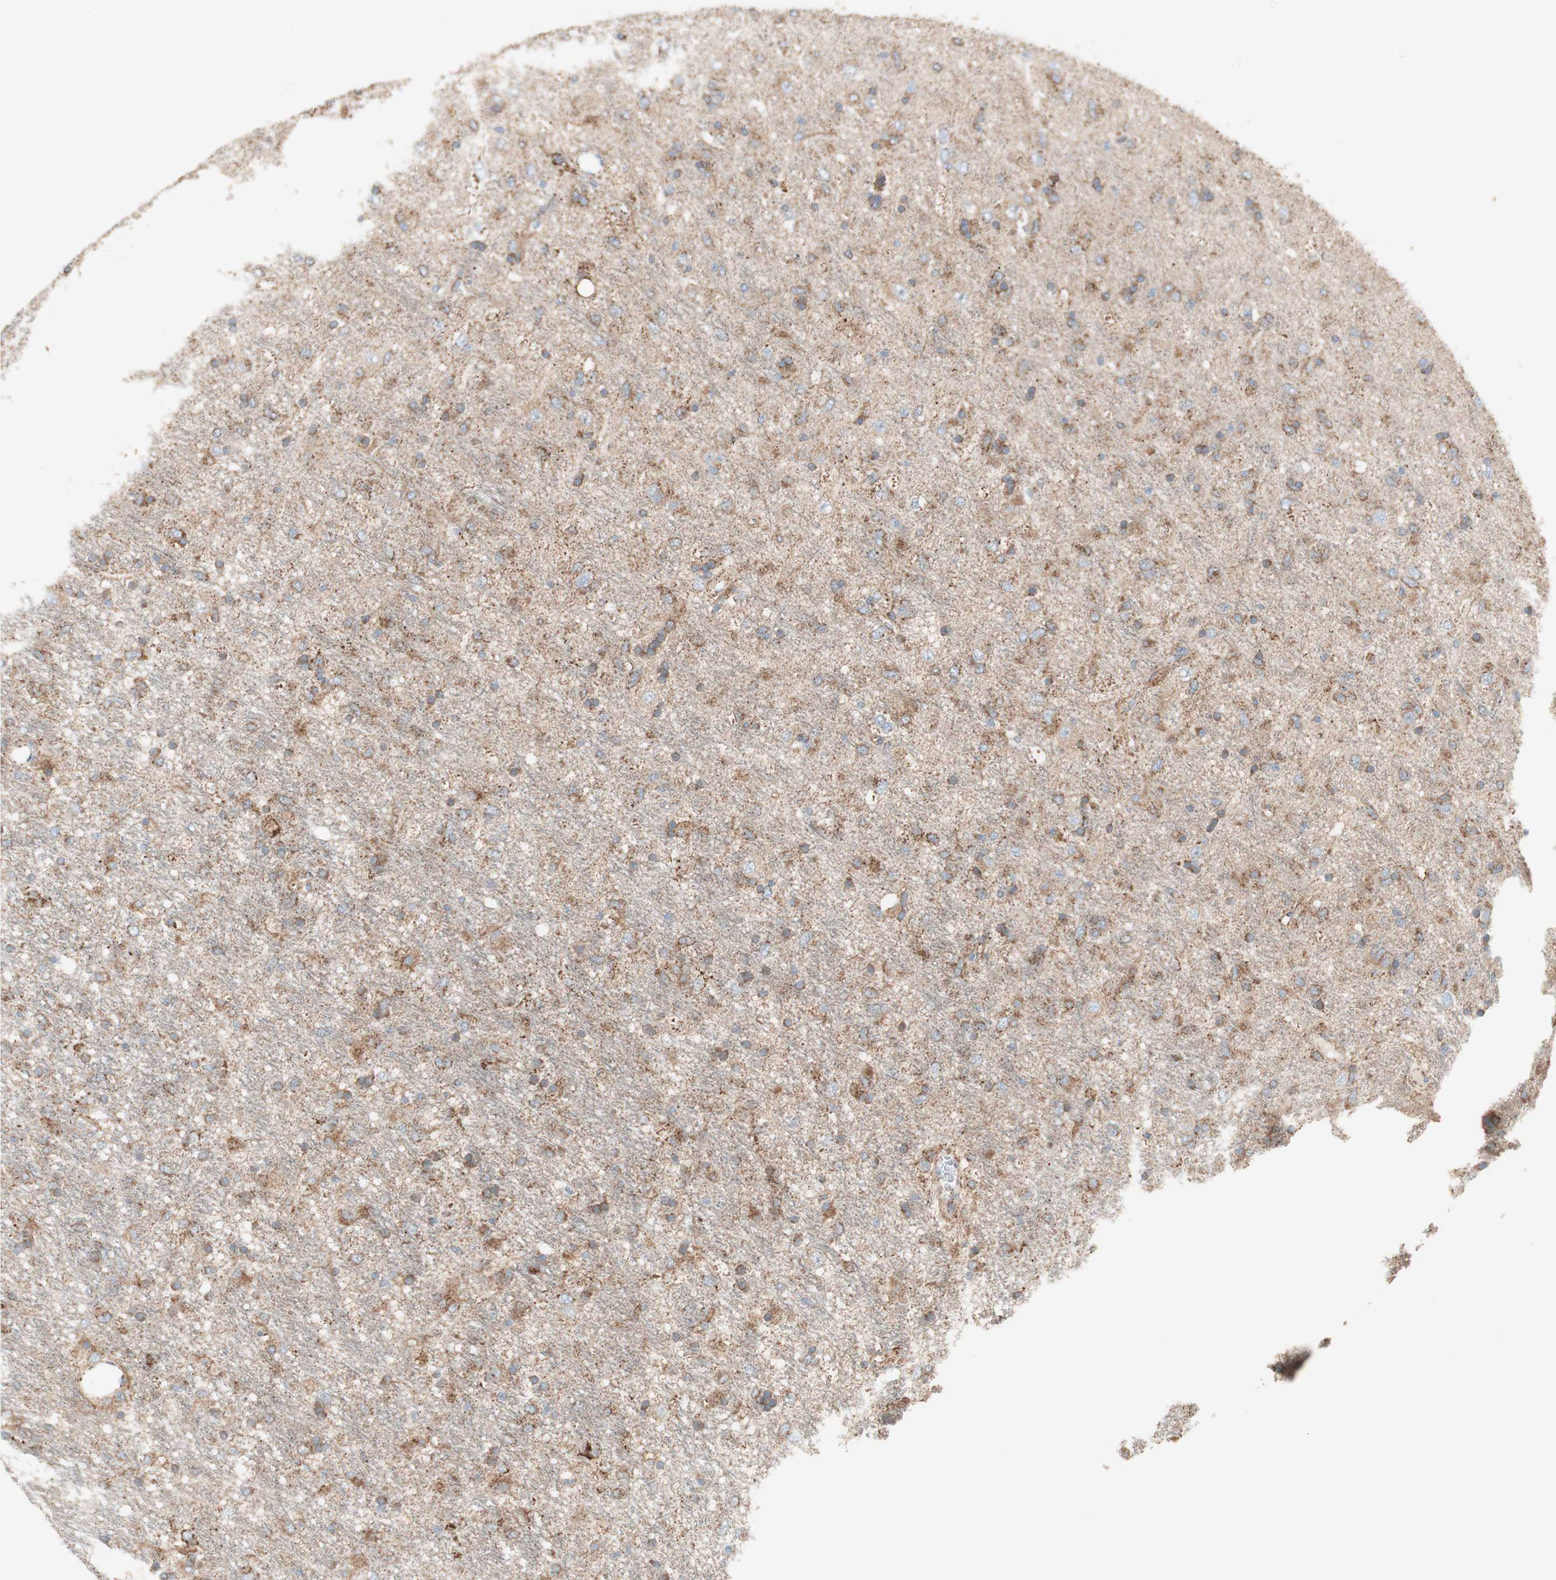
{"staining": {"intensity": "weak", "quantity": "<25%", "location": "cytoplasmic/membranous"}, "tissue": "glioma", "cell_type": "Tumor cells", "image_type": "cancer", "snomed": [{"axis": "morphology", "description": "Glioma, malignant, Low grade"}, {"axis": "topography", "description": "Brain"}], "caption": "Immunohistochemistry image of malignant low-grade glioma stained for a protein (brown), which demonstrates no staining in tumor cells.", "gene": "C3orf52", "patient": {"sex": "male", "age": 77}}